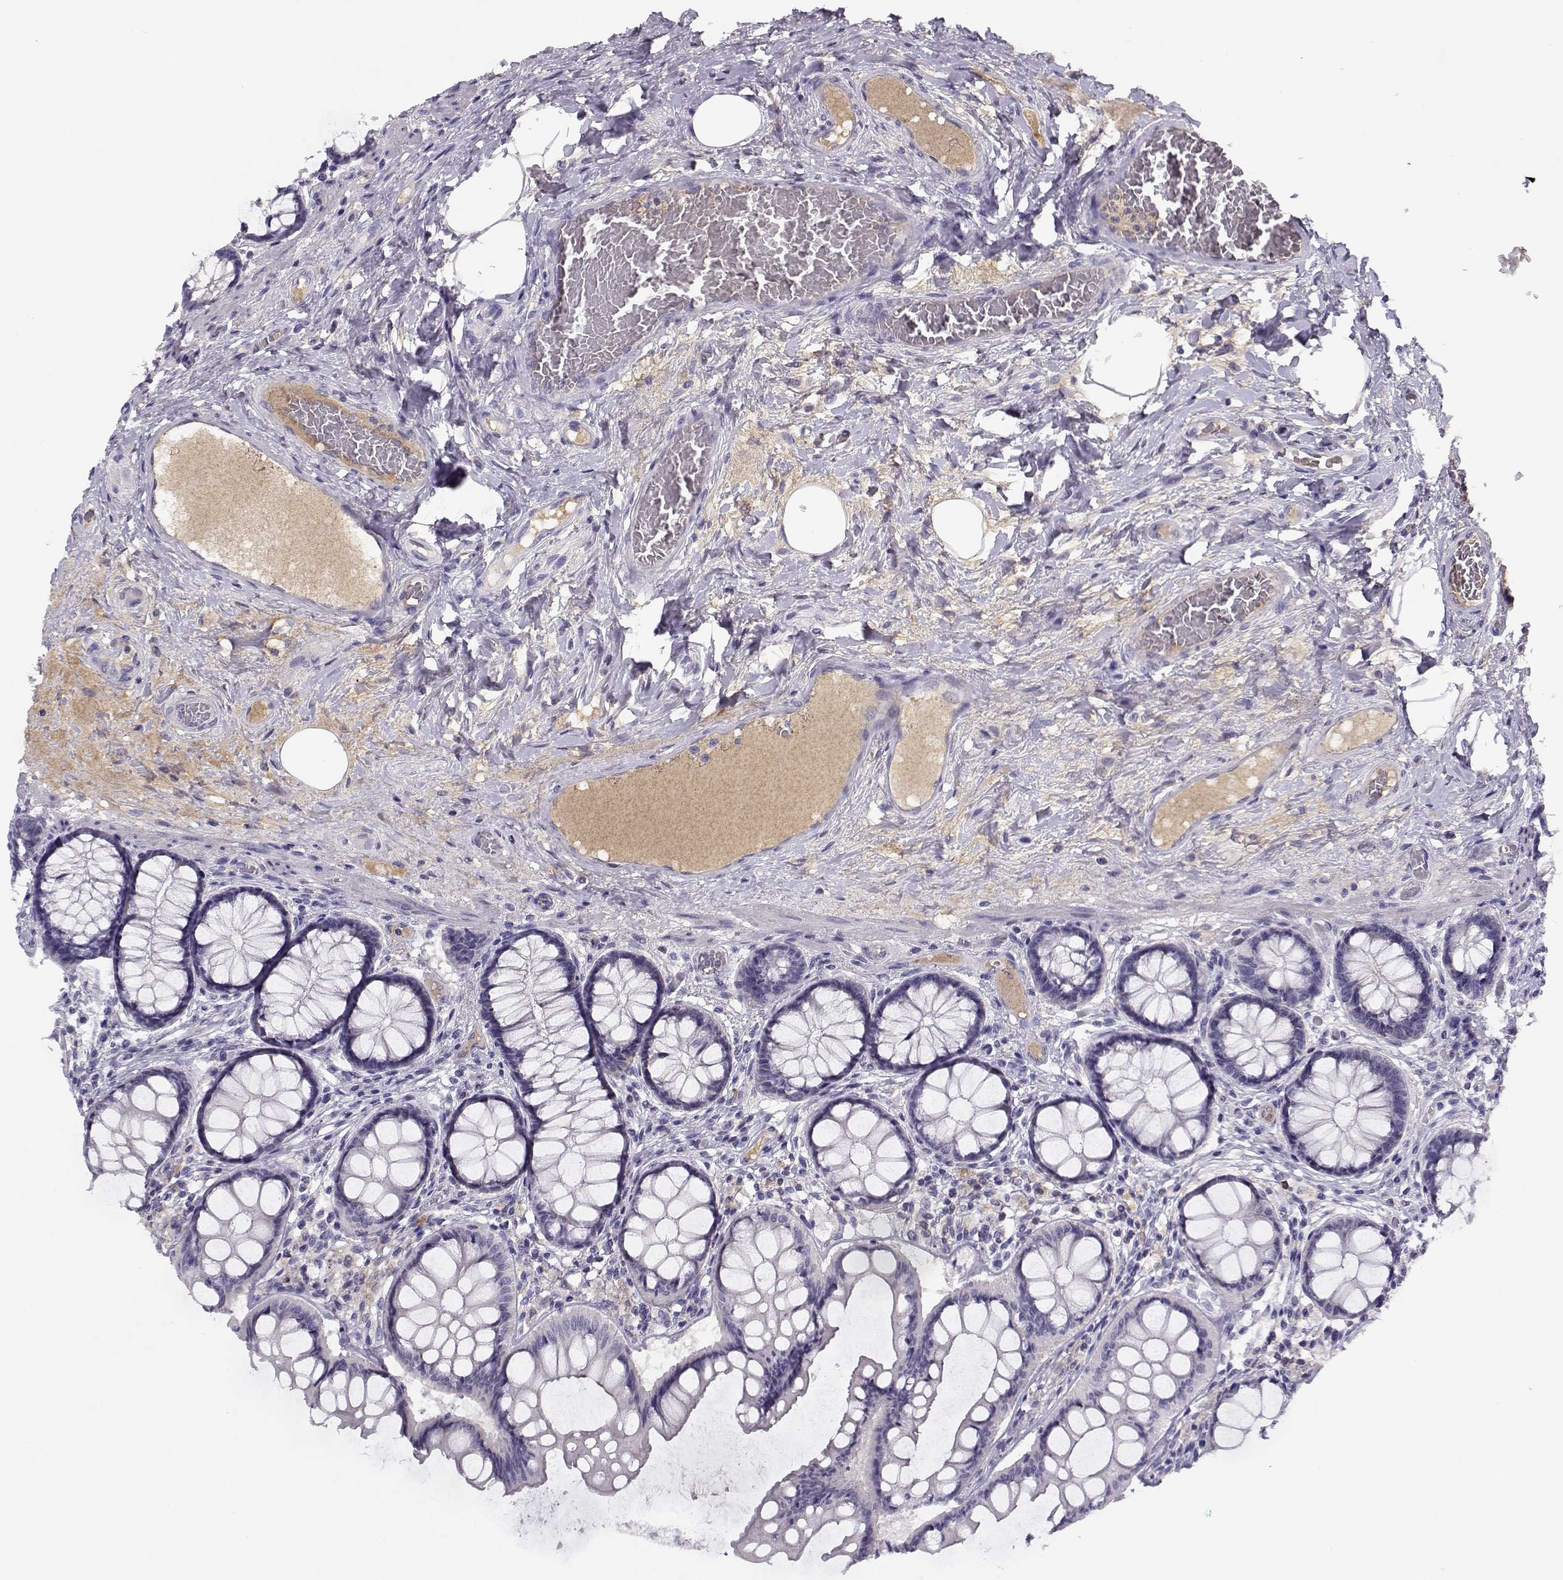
{"staining": {"intensity": "negative", "quantity": "none", "location": "none"}, "tissue": "colon", "cell_type": "Endothelial cells", "image_type": "normal", "snomed": [{"axis": "morphology", "description": "Normal tissue, NOS"}, {"axis": "topography", "description": "Colon"}], "caption": "The photomicrograph displays no significant expression in endothelial cells of colon.", "gene": "SLCO6A1", "patient": {"sex": "female", "age": 65}}